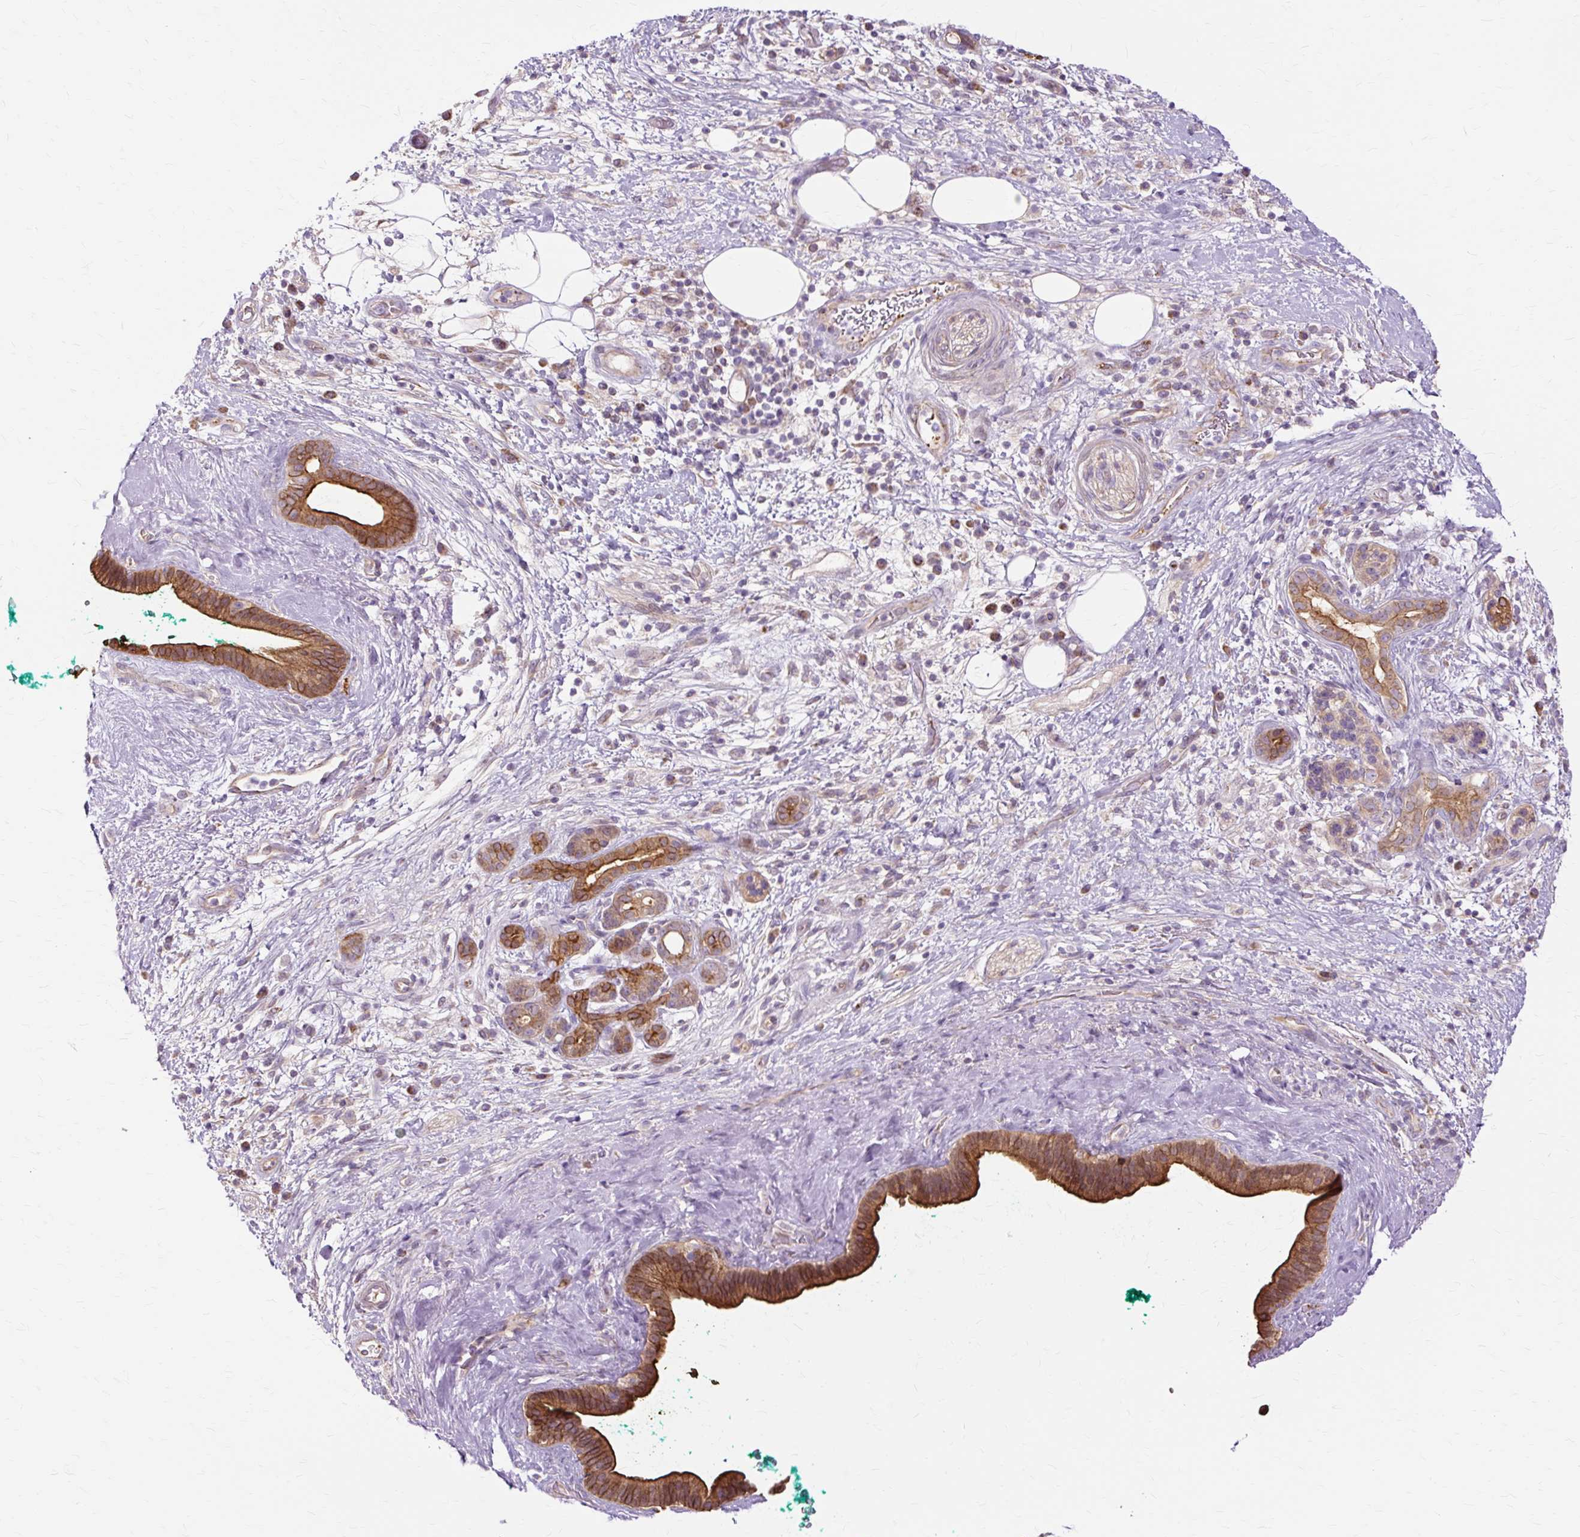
{"staining": {"intensity": "moderate", "quantity": ">75%", "location": "cytoplasmic/membranous"}, "tissue": "pancreatic cancer", "cell_type": "Tumor cells", "image_type": "cancer", "snomed": [{"axis": "morphology", "description": "Adenocarcinoma, NOS"}, {"axis": "topography", "description": "Pancreas"}], "caption": "There is medium levels of moderate cytoplasmic/membranous expression in tumor cells of pancreatic cancer, as demonstrated by immunohistochemical staining (brown color).", "gene": "PDZD2", "patient": {"sex": "male", "age": 78}}